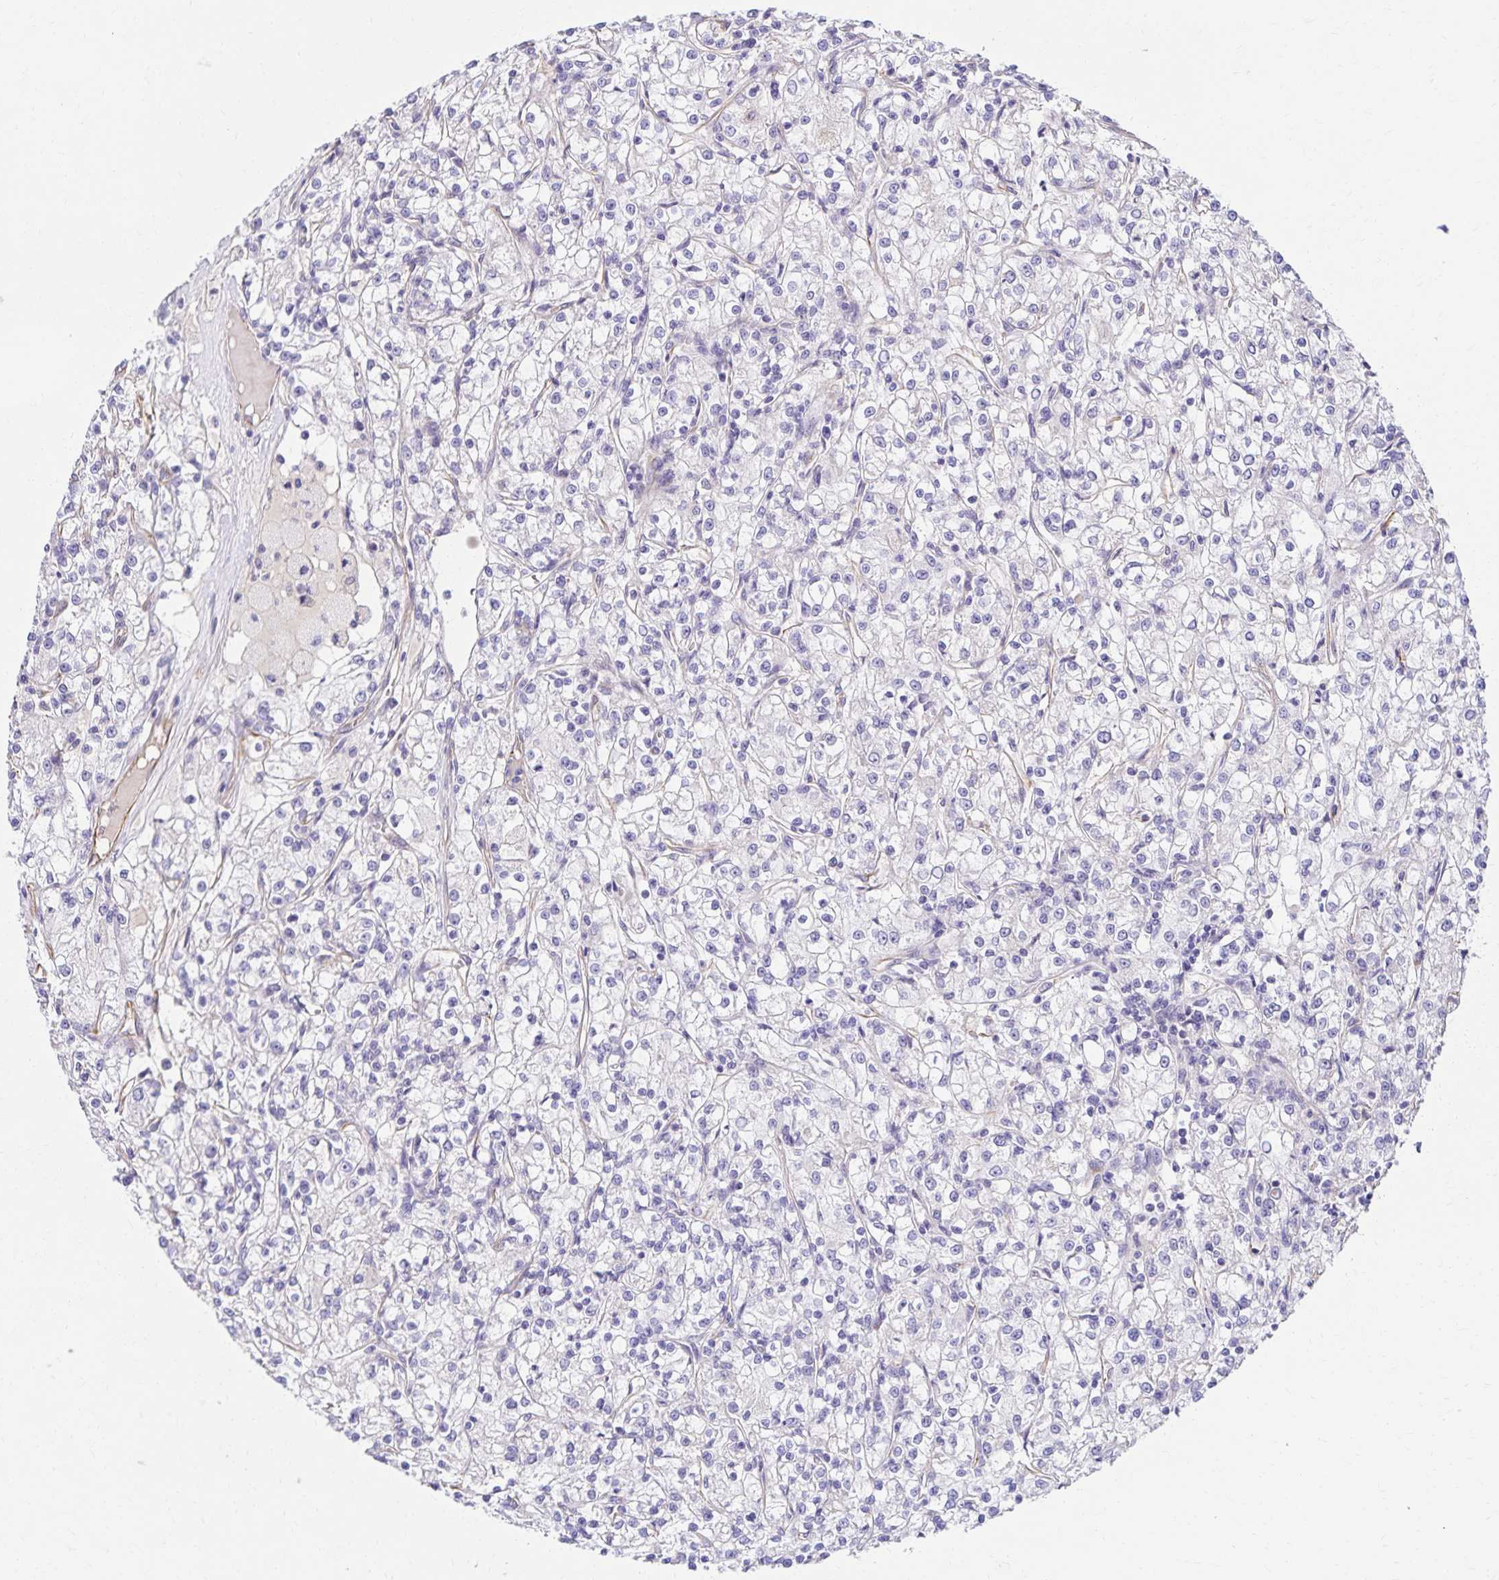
{"staining": {"intensity": "negative", "quantity": "none", "location": "none"}, "tissue": "renal cancer", "cell_type": "Tumor cells", "image_type": "cancer", "snomed": [{"axis": "morphology", "description": "Adenocarcinoma, NOS"}, {"axis": "topography", "description": "Kidney"}], "caption": "Tumor cells are negative for brown protein staining in adenocarcinoma (renal).", "gene": "TRPV6", "patient": {"sex": "female", "age": 59}}